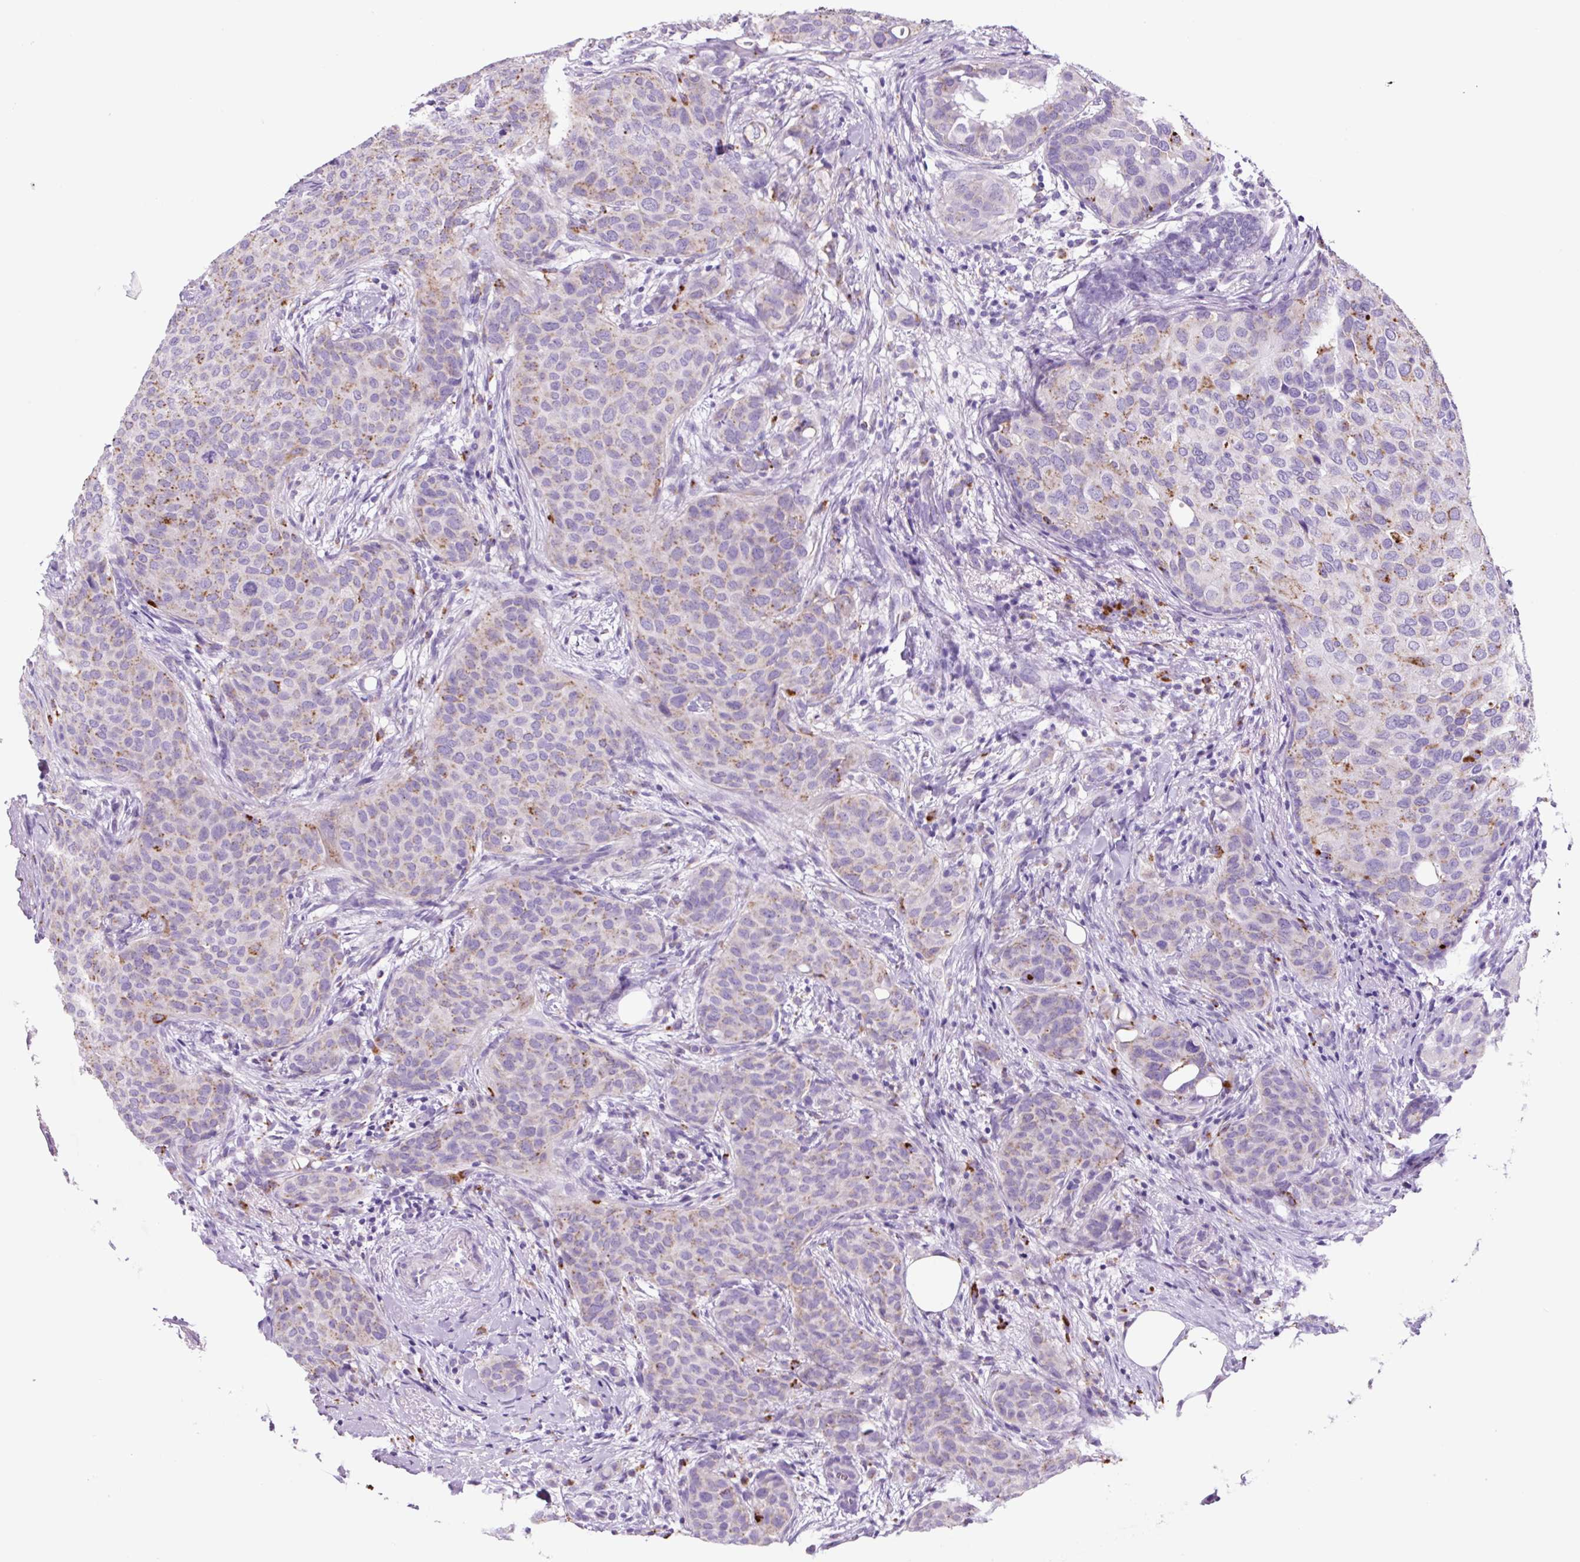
{"staining": {"intensity": "weak", "quantity": "<25%", "location": "cytoplasmic/membranous"}, "tissue": "breast cancer", "cell_type": "Tumor cells", "image_type": "cancer", "snomed": [{"axis": "morphology", "description": "Duct carcinoma"}, {"axis": "topography", "description": "Breast"}], "caption": "Tumor cells show no significant protein expression in breast invasive ductal carcinoma. Brightfield microscopy of immunohistochemistry stained with DAB (brown) and hematoxylin (blue), captured at high magnification.", "gene": "LCN10", "patient": {"sex": "female", "age": 47}}